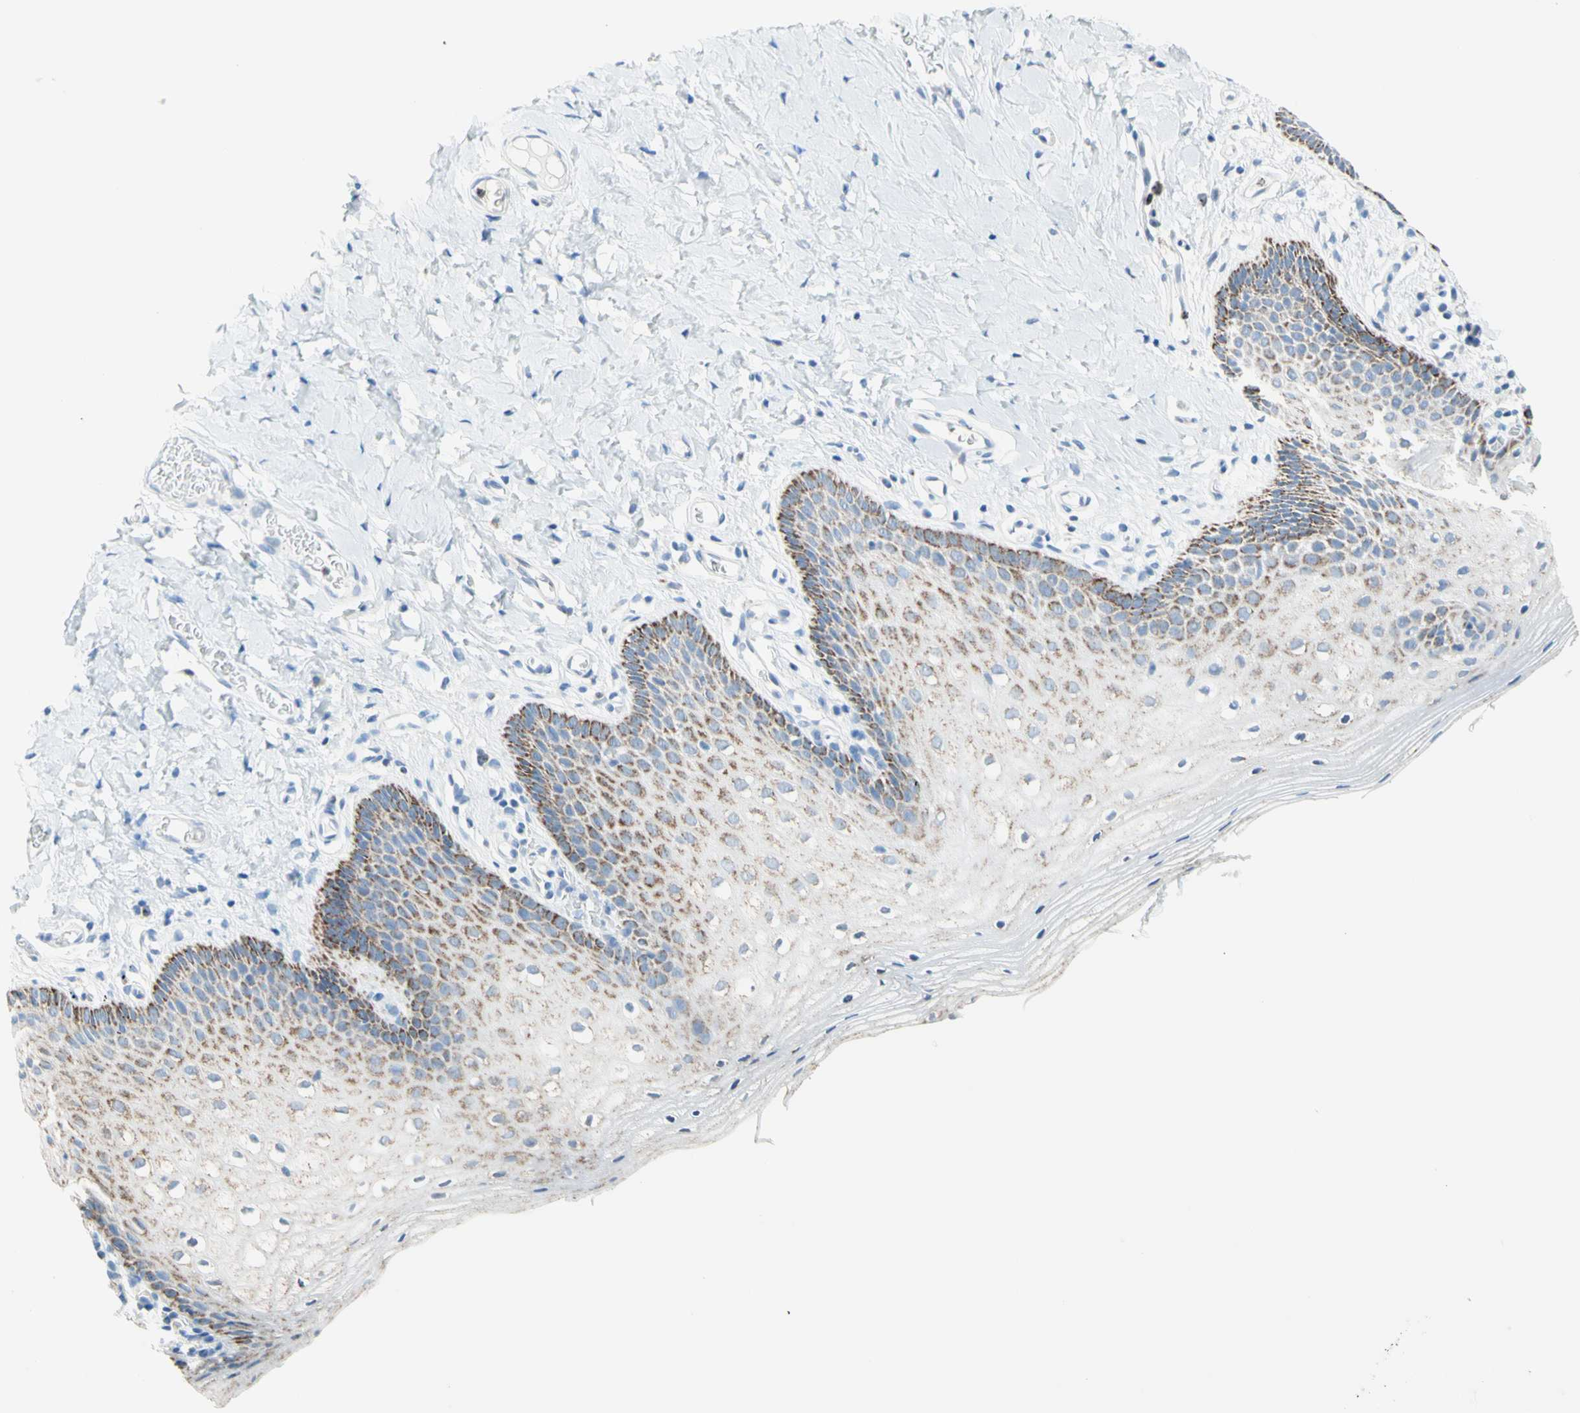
{"staining": {"intensity": "moderate", "quantity": "<25%", "location": "cytoplasmic/membranous"}, "tissue": "vagina", "cell_type": "Squamous epithelial cells", "image_type": "normal", "snomed": [{"axis": "morphology", "description": "Normal tissue, NOS"}, {"axis": "topography", "description": "Vagina"}], "caption": "IHC (DAB) staining of benign human vagina exhibits moderate cytoplasmic/membranous protein staining in approximately <25% of squamous epithelial cells.", "gene": "CYSLTR1", "patient": {"sex": "female", "age": 55}}